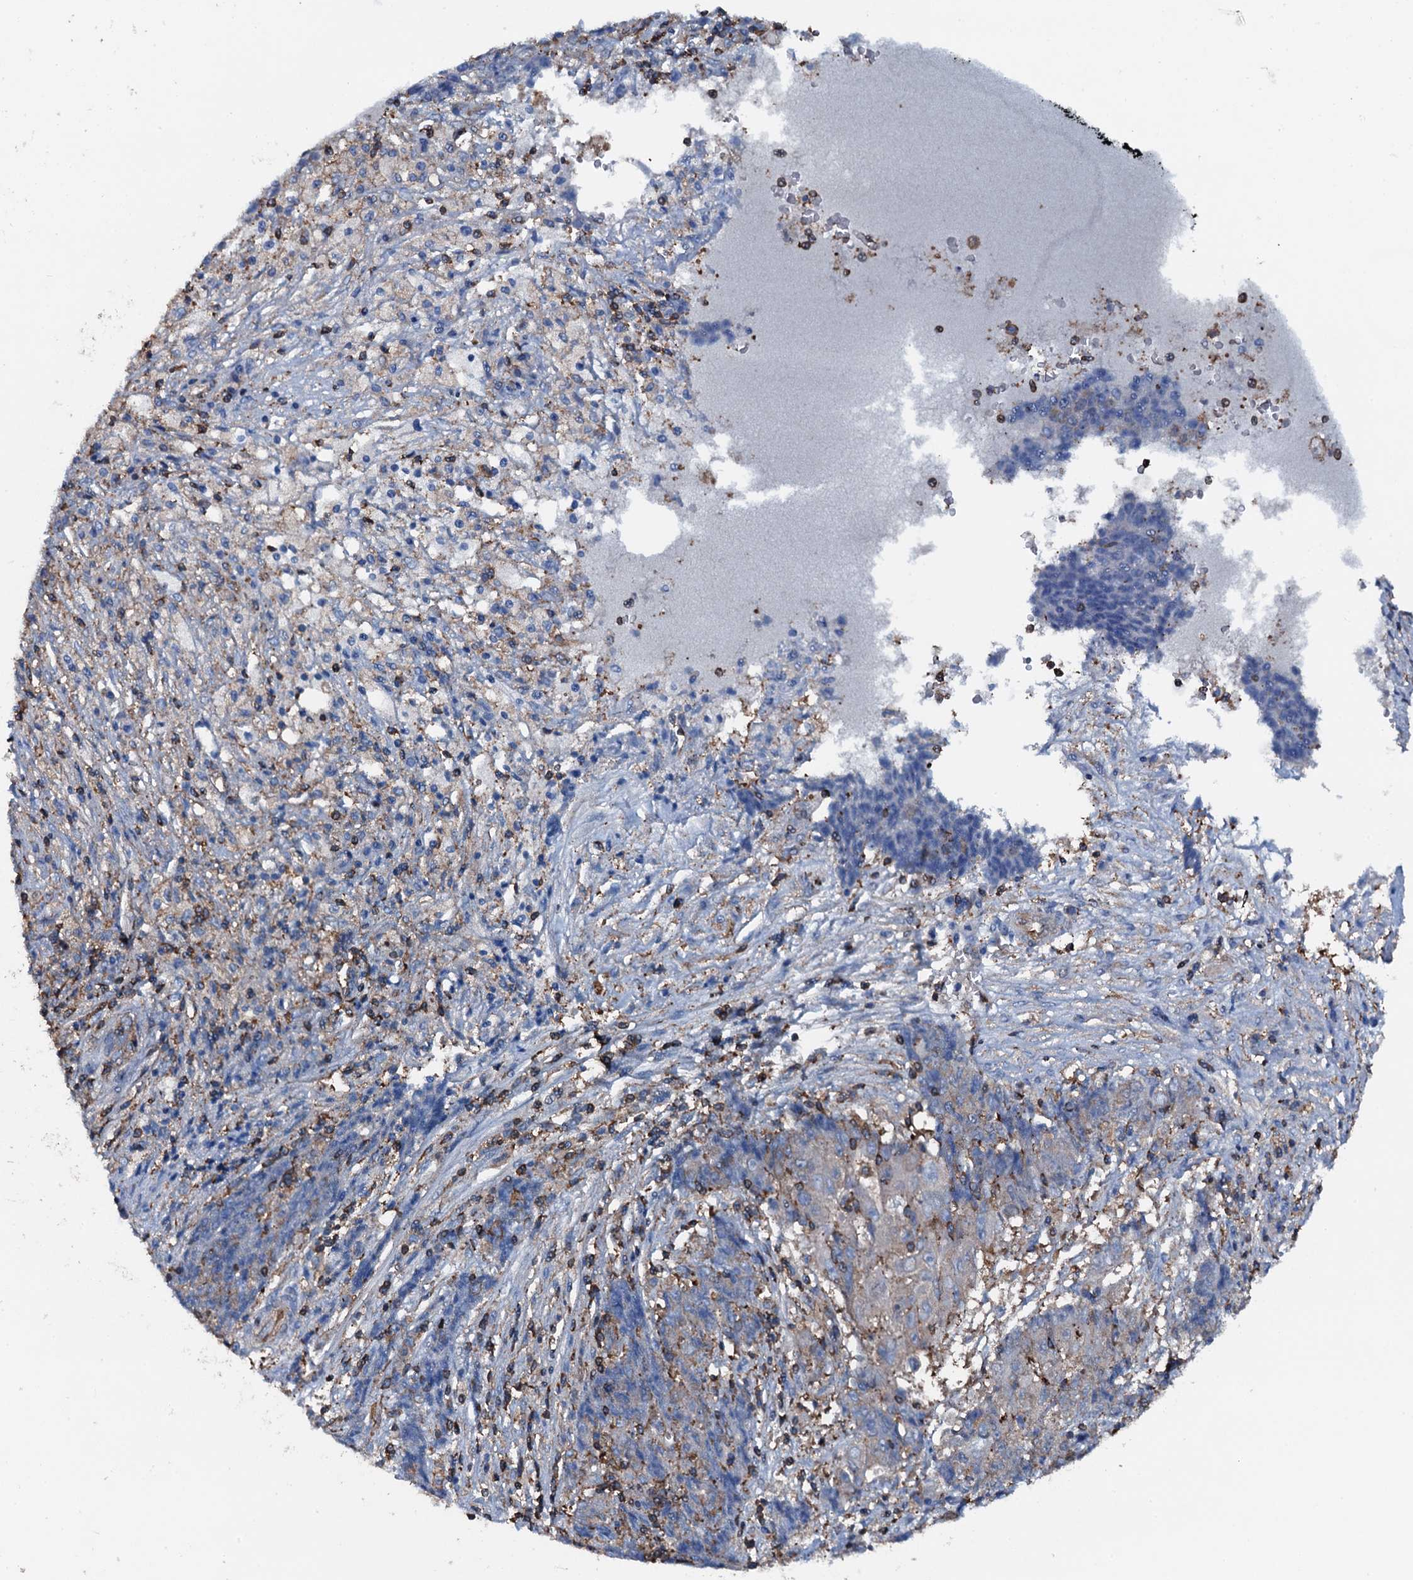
{"staining": {"intensity": "weak", "quantity": "<25%", "location": "cytoplasmic/membranous"}, "tissue": "ovarian cancer", "cell_type": "Tumor cells", "image_type": "cancer", "snomed": [{"axis": "morphology", "description": "Carcinoma, endometroid"}, {"axis": "topography", "description": "Ovary"}], "caption": "Ovarian endometroid carcinoma was stained to show a protein in brown. There is no significant positivity in tumor cells.", "gene": "MS4A4E", "patient": {"sex": "female", "age": 42}}